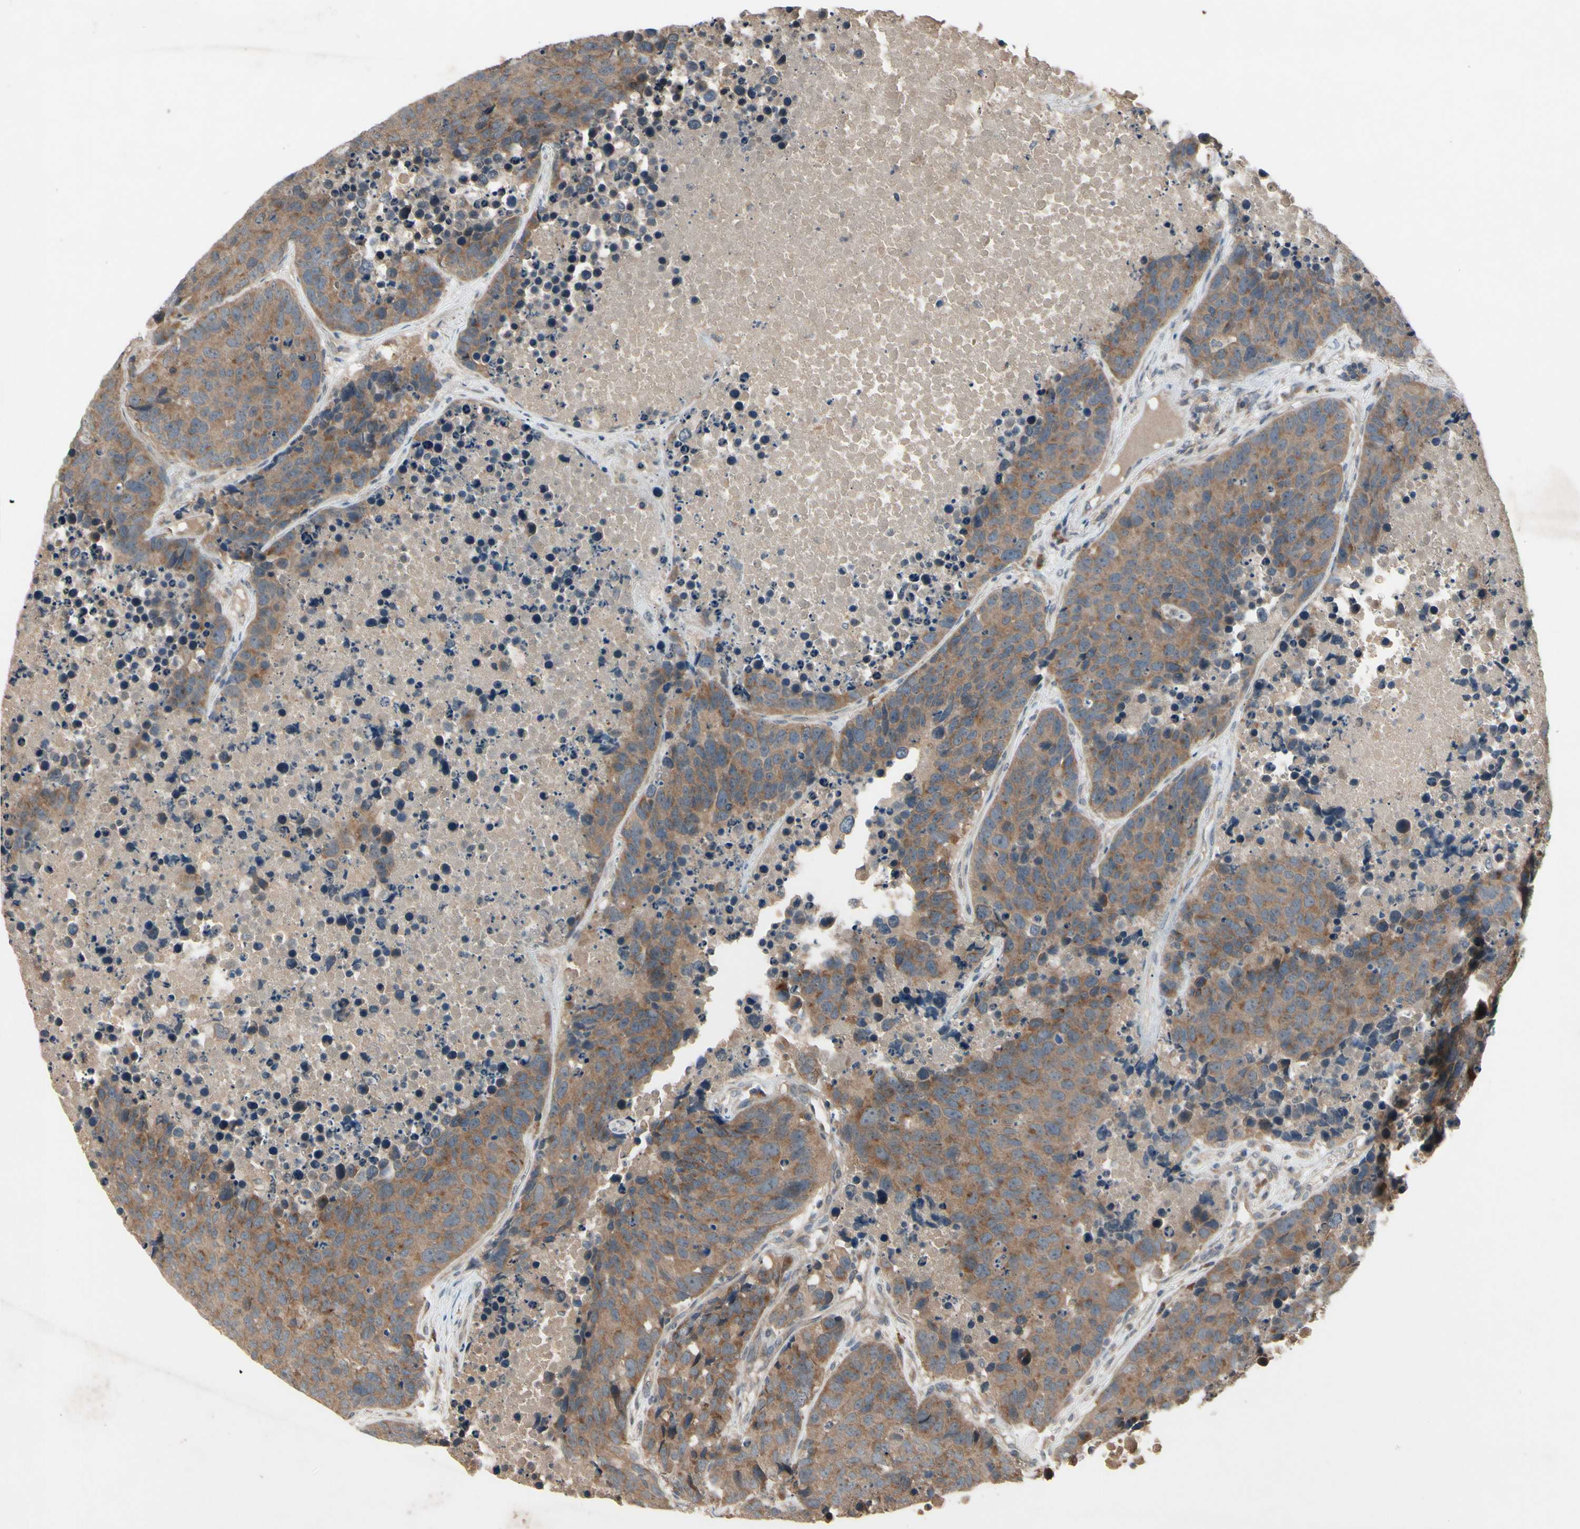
{"staining": {"intensity": "moderate", "quantity": ">75%", "location": "cytoplasmic/membranous"}, "tissue": "carcinoid", "cell_type": "Tumor cells", "image_type": "cancer", "snomed": [{"axis": "morphology", "description": "Carcinoid, malignant, NOS"}, {"axis": "topography", "description": "Lung"}], "caption": "Immunohistochemistry image of neoplastic tissue: human carcinoid stained using immunohistochemistry exhibits medium levels of moderate protein expression localized specifically in the cytoplasmic/membranous of tumor cells, appearing as a cytoplasmic/membranous brown color.", "gene": "NSF", "patient": {"sex": "male", "age": 60}}